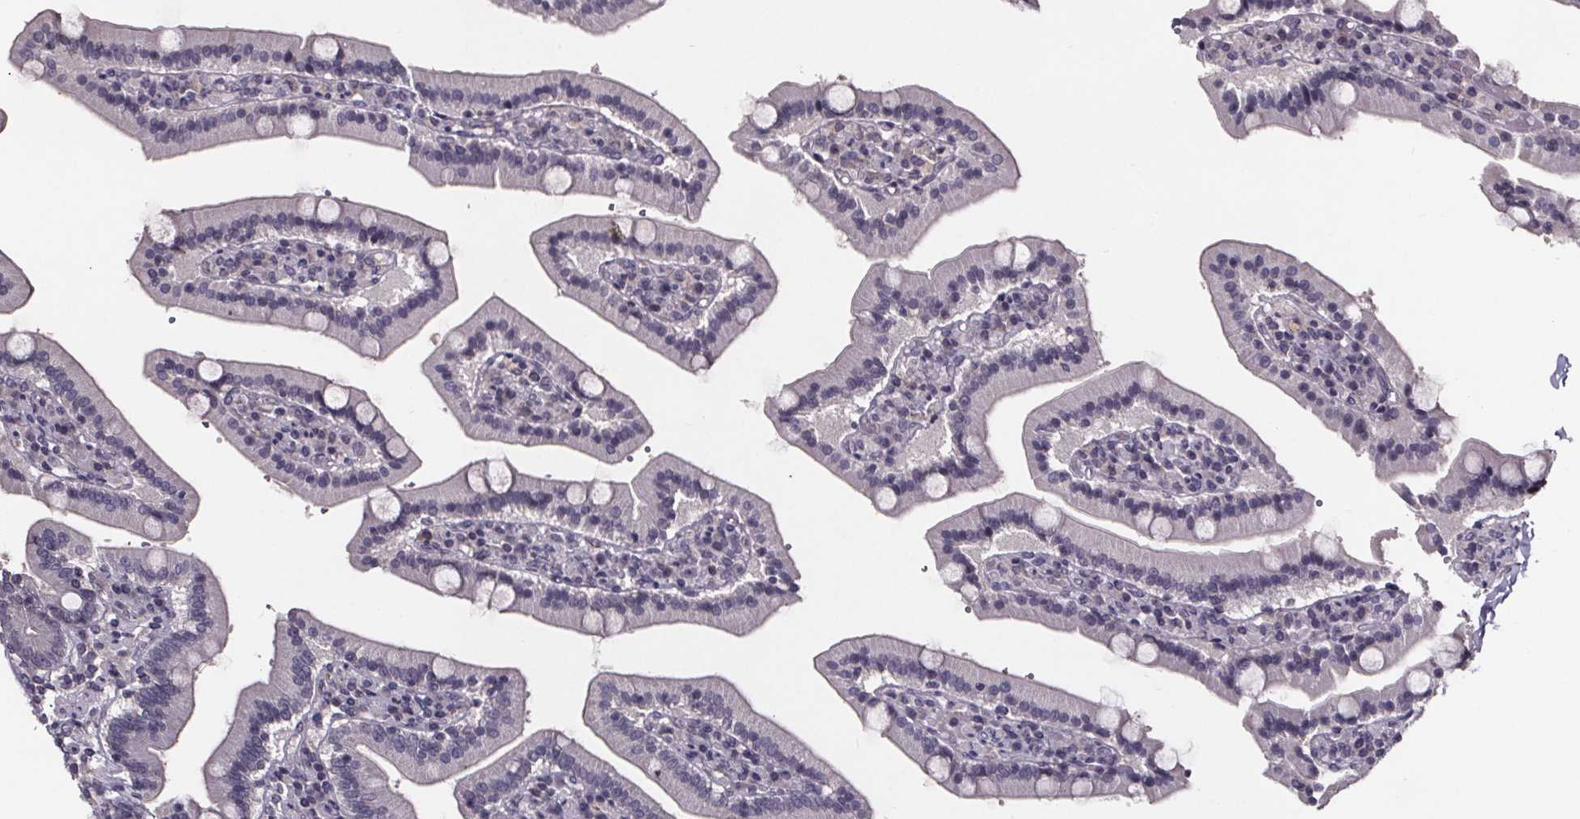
{"staining": {"intensity": "negative", "quantity": "none", "location": "none"}, "tissue": "duodenum", "cell_type": "Glandular cells", "image_type": "normal", "snomed": [{"axis": "morphology", "description": "Normal tissue, NOS"}, {"axis": "topography", "description": "Duodenum"}], "caption": "High power microscopy micrograph of an IHC photomicrograph of unremarkable duodenum, revealing no significant staining in glandular cells.", "gene": "NPHP4", "patient": {"sex": "female", "age": 62}}